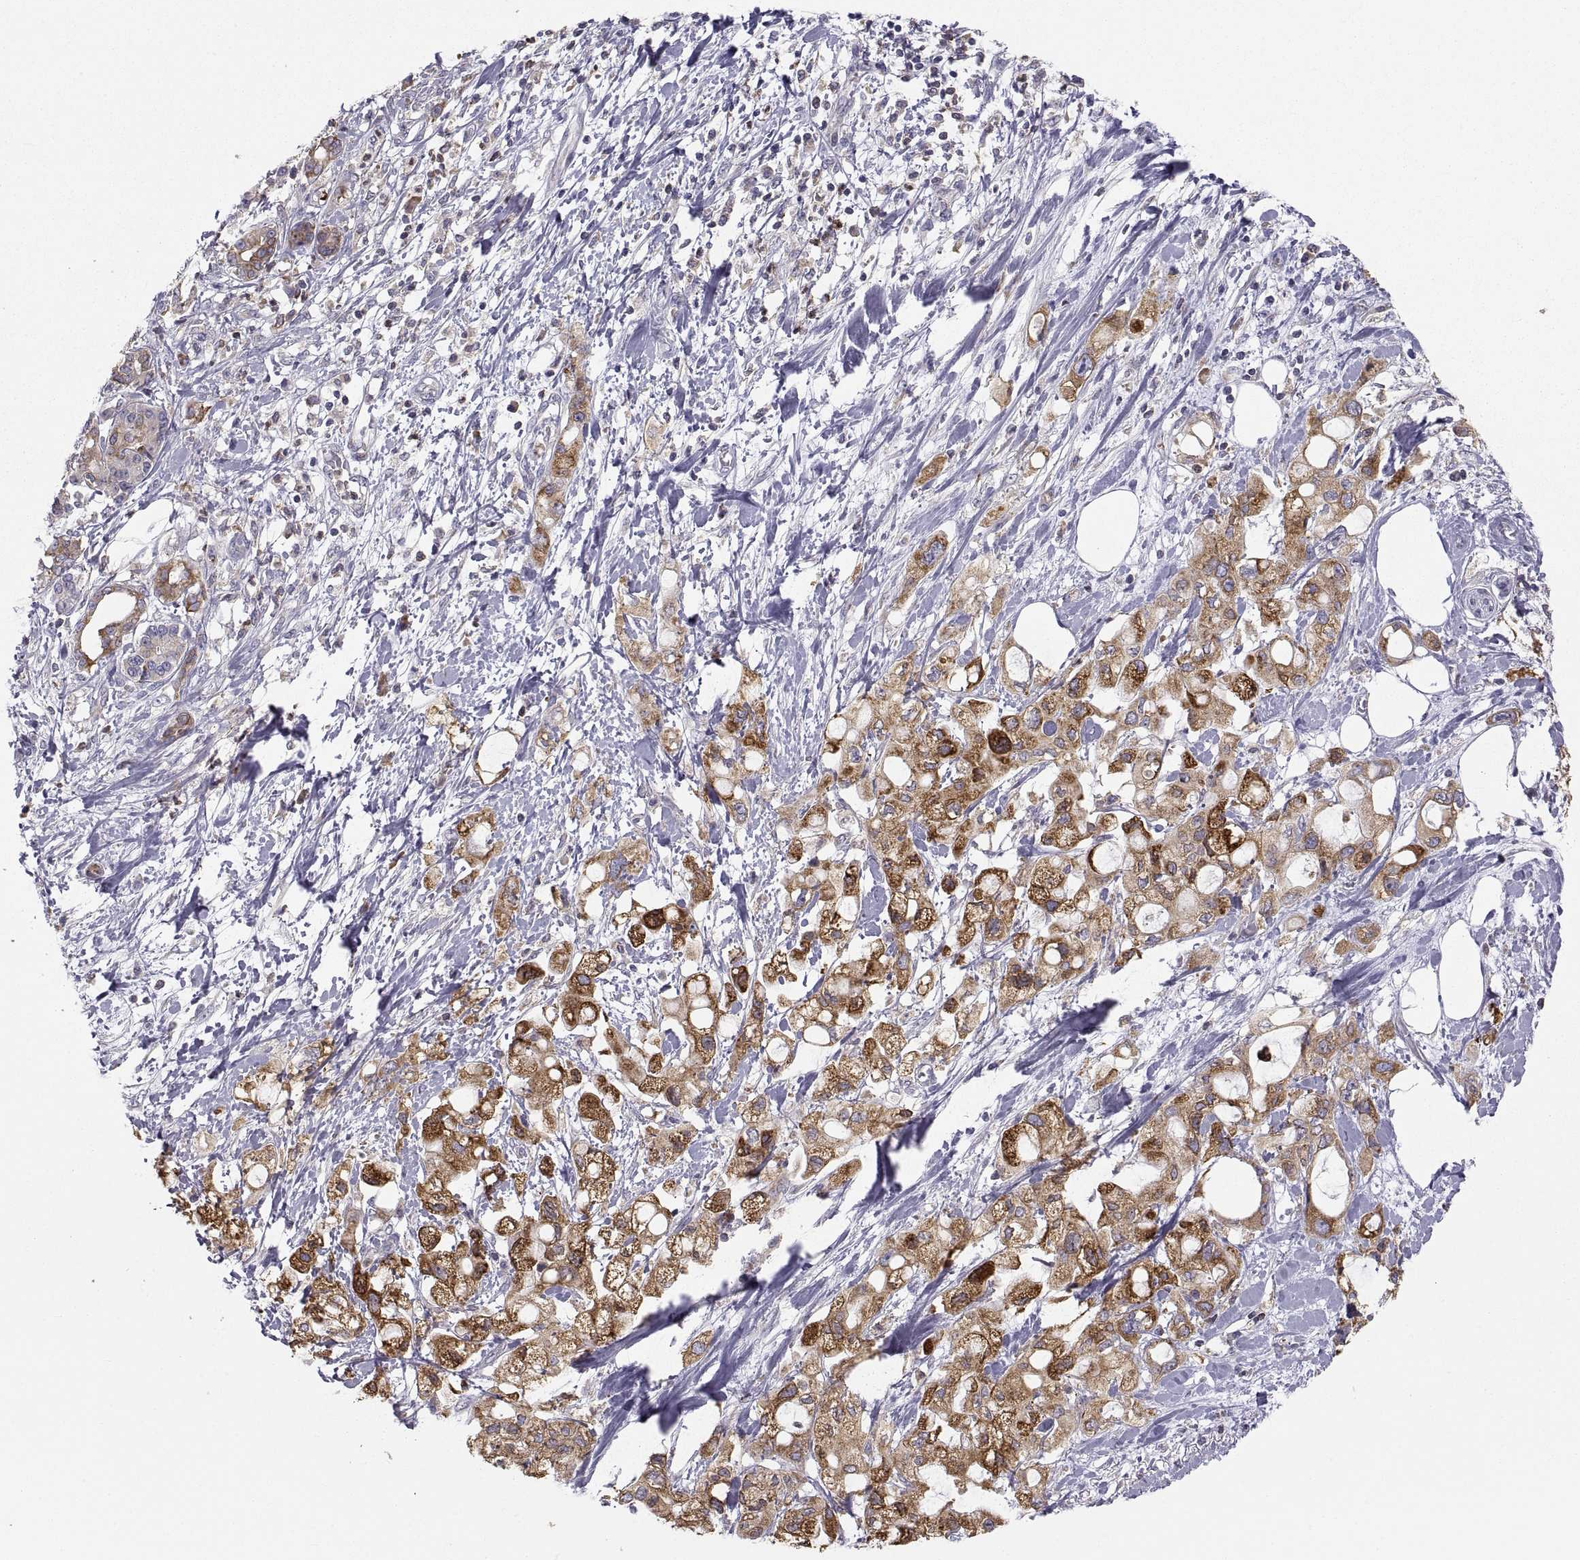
{"staining": {"intensity": "strong", "quantity": ">75%", "location": "cytoplasmic/membranous"}, "tissue": "pancreatic cancer", "cell_type": "Tumor cells", "image_type": "cancer", "snomed": [{"axis": "morphology", "description": "Adenocarcinoma, NOS"}, {"axis": "topography", "description": "Pancreas"}], "caption": "Immunohistochemical staining of pancreatic adenocarcinoma exhibits high levels of strong cytoplasmic/membranous protein staining in approximately >75% of tumor cells.", "gene": "ERO1A", "patient": {"sex": "female", "age": 56}}